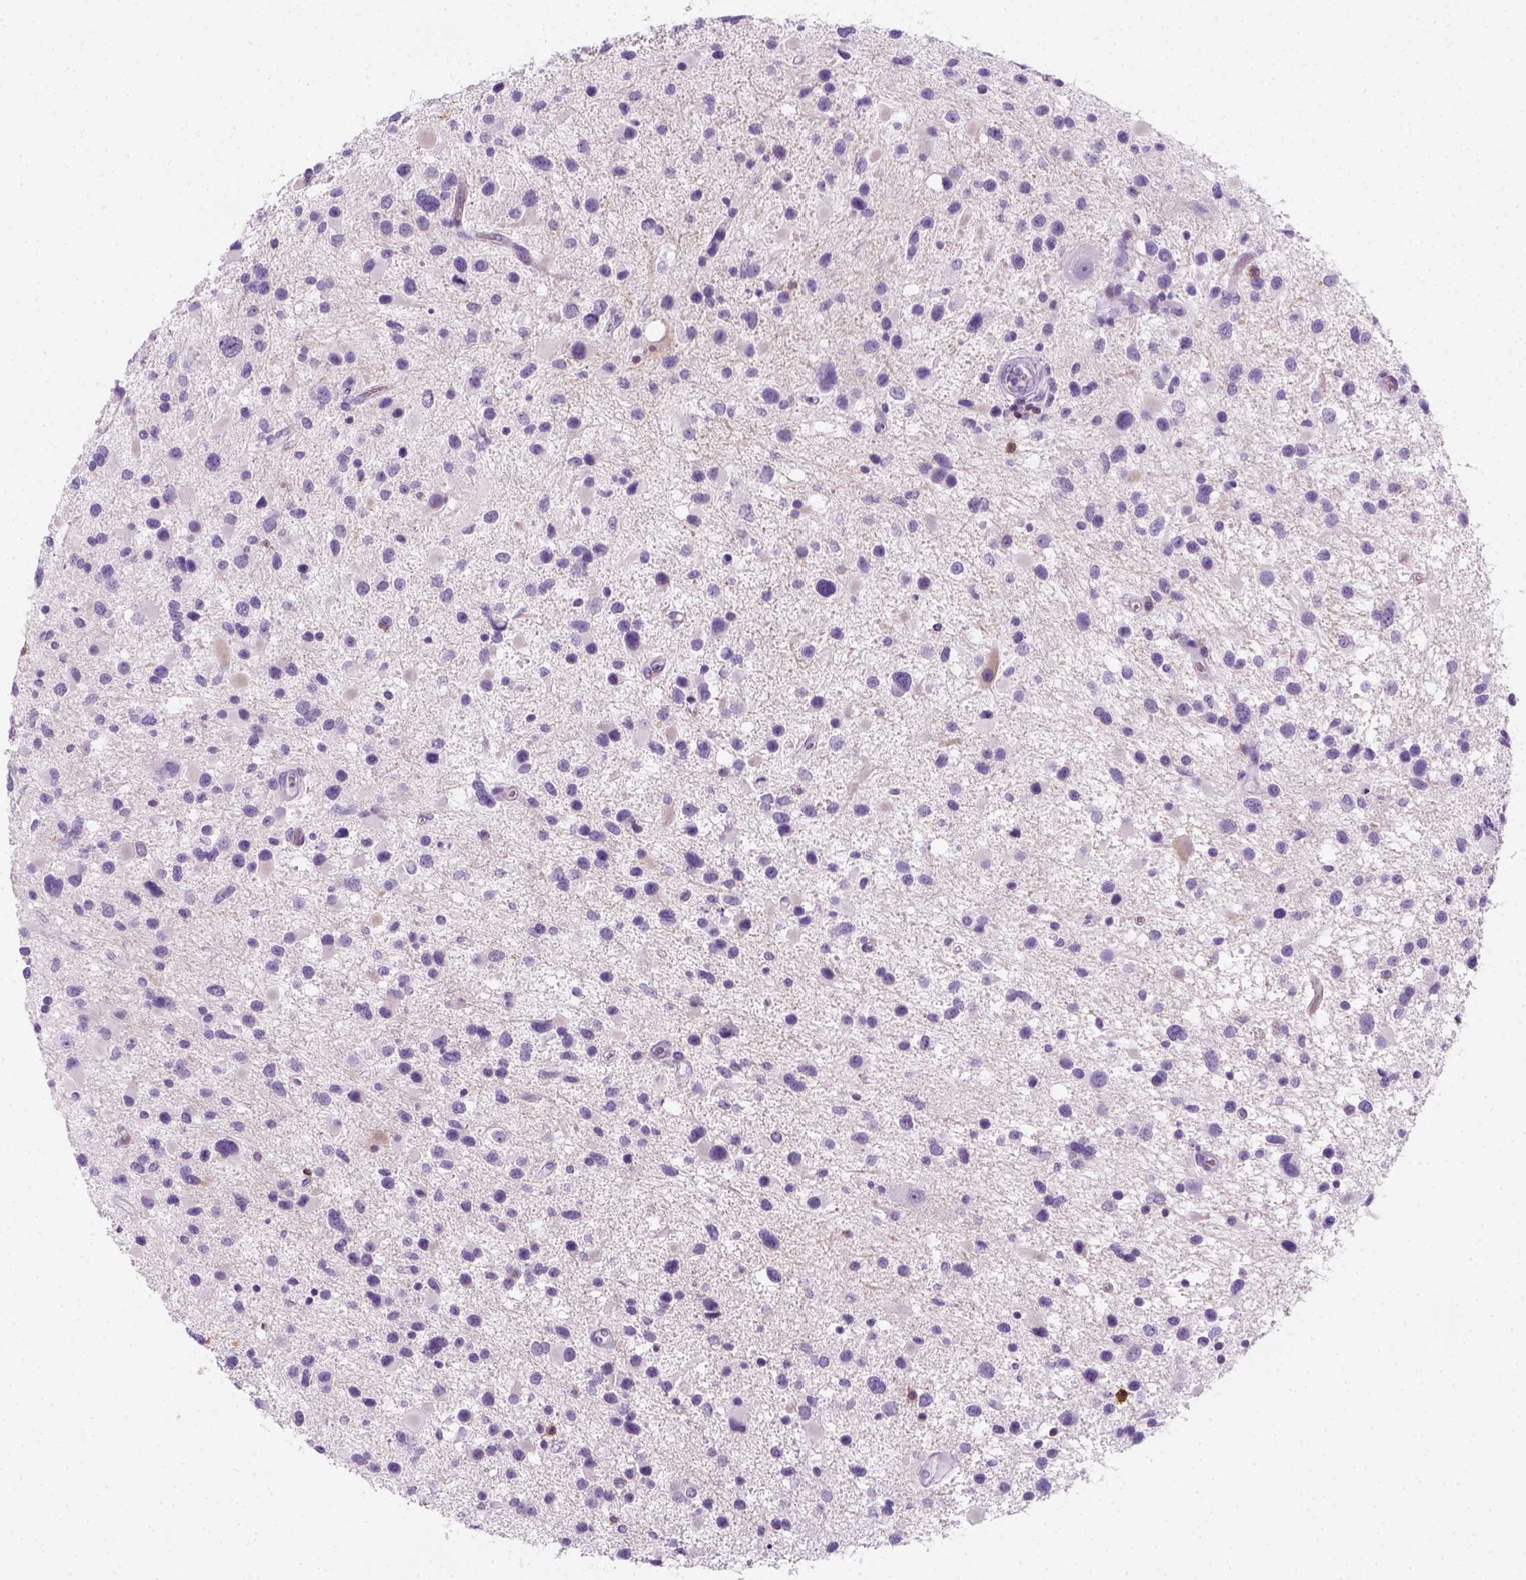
{"staining": {"intensity": "negative", "quantity": "none", "location": "none"}, "tissue": "glioma", "cell_type": "Tumor cells", "image_type": "cancer", "snomed": [{"axis": "morphology", "description": "Glioma, malignant, Low grade"}, {"axis": "topography", "description": "Brain"}], "caption": "There is no significant staining in tumor cells of glioma. (Immunohistochemistry, brightfield microscopy, high magnification).", "gene": "AQP3", "patient": {"sex": "female", "age": 32}}